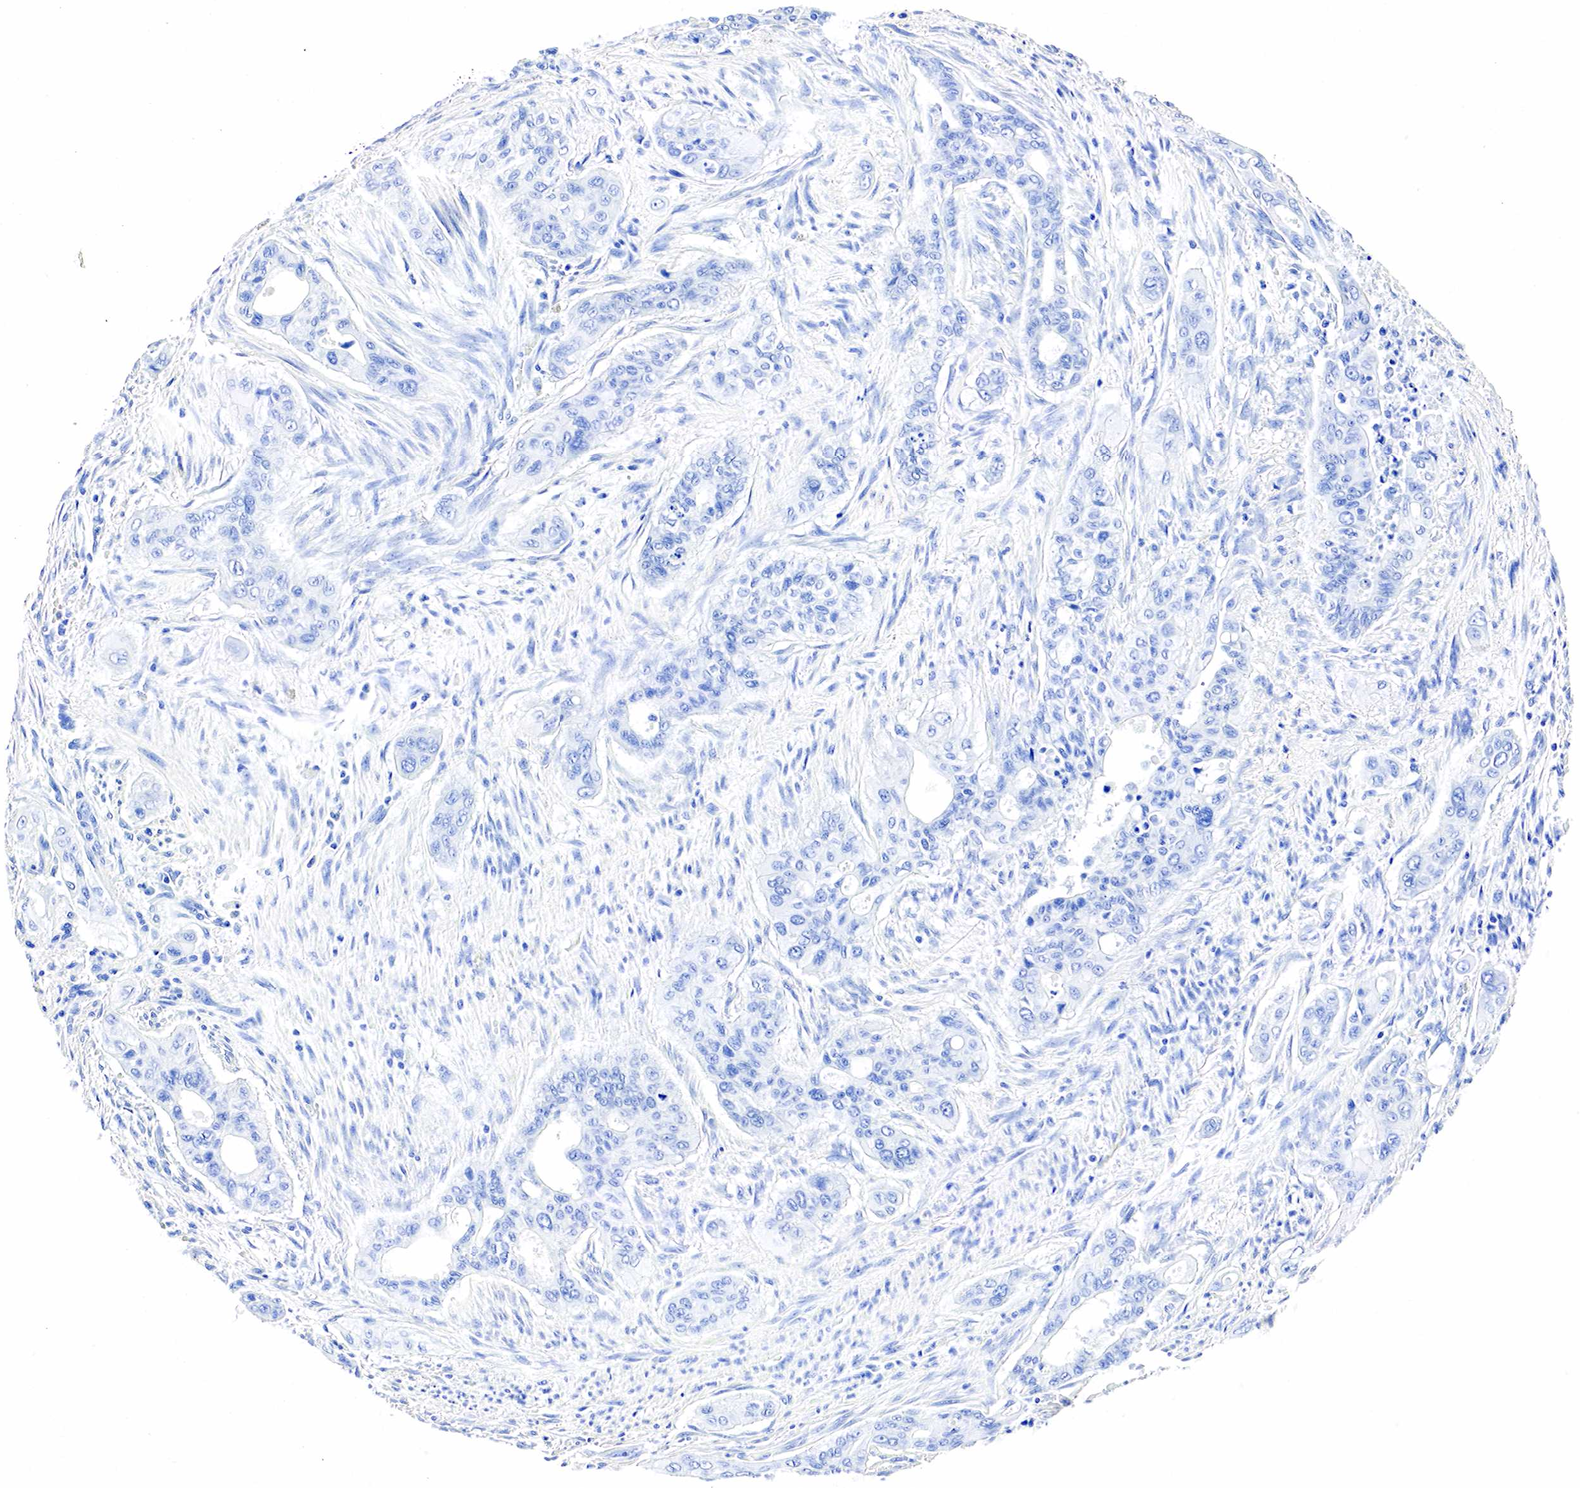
{"staining": {"intensity": "negative", "quantity": "none", "location": "none"}, "tissue": "pancreatic cancer", "cell_type": "Tumor cells", "image_type": "cancer", "snomed": [{"axis": "morphology", "description": "Adenocarcinoma, NOS"}, {"axis": "topography", "description": "Pancreas"}], "caption": "Immunohistochemistry micrograph of neoplastic tissue: pancreatic cancer (adenocarcinoma) stained with DAB displays no significant protein positivity in tumor cells.", "gene": "ACP3", "patient": {"sex": "male", "age": 77}}